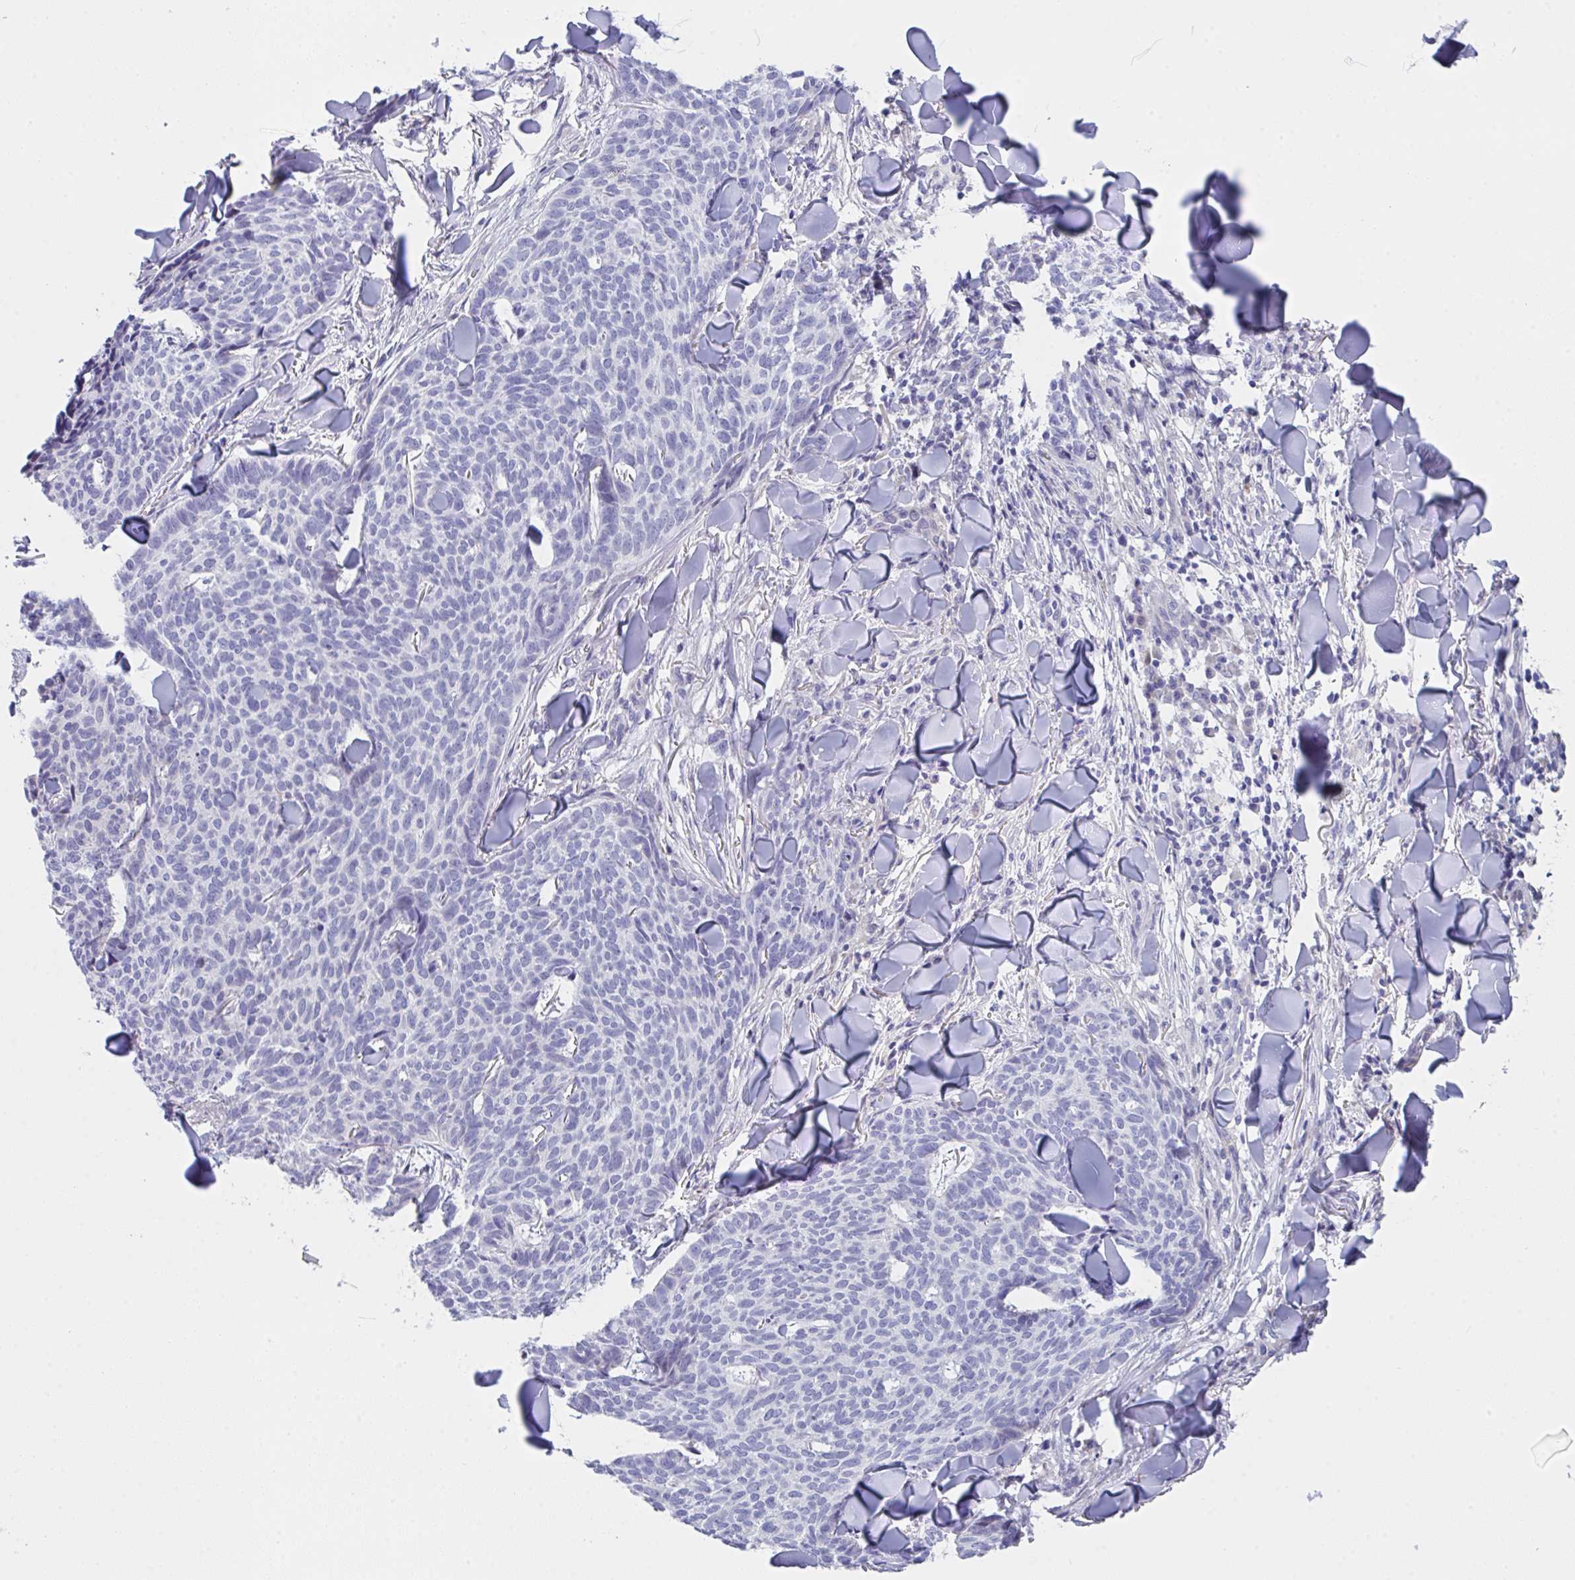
{"staining": {"intensity": "negative", "quantity": "none", "location": "none"}, "tissue": "skin cancer", "cell_type": "Tumor cells", "image_type": "cancer", "snomed": [{"axis": "morphology", "description": "Normal tissue, NOS"}, {"axis": "morphology", "description": "Basal cell carcinoma"}, {"axis": "topography", "description": "Skin"}], "caption": "The immunohistochemistry (IHC) histopathology image has no significant expression in tumor cells of basal cell carcinoma (skin) tissue.", "gene": "FBXO47", "patient": {"sex": "male", "age": 50}}